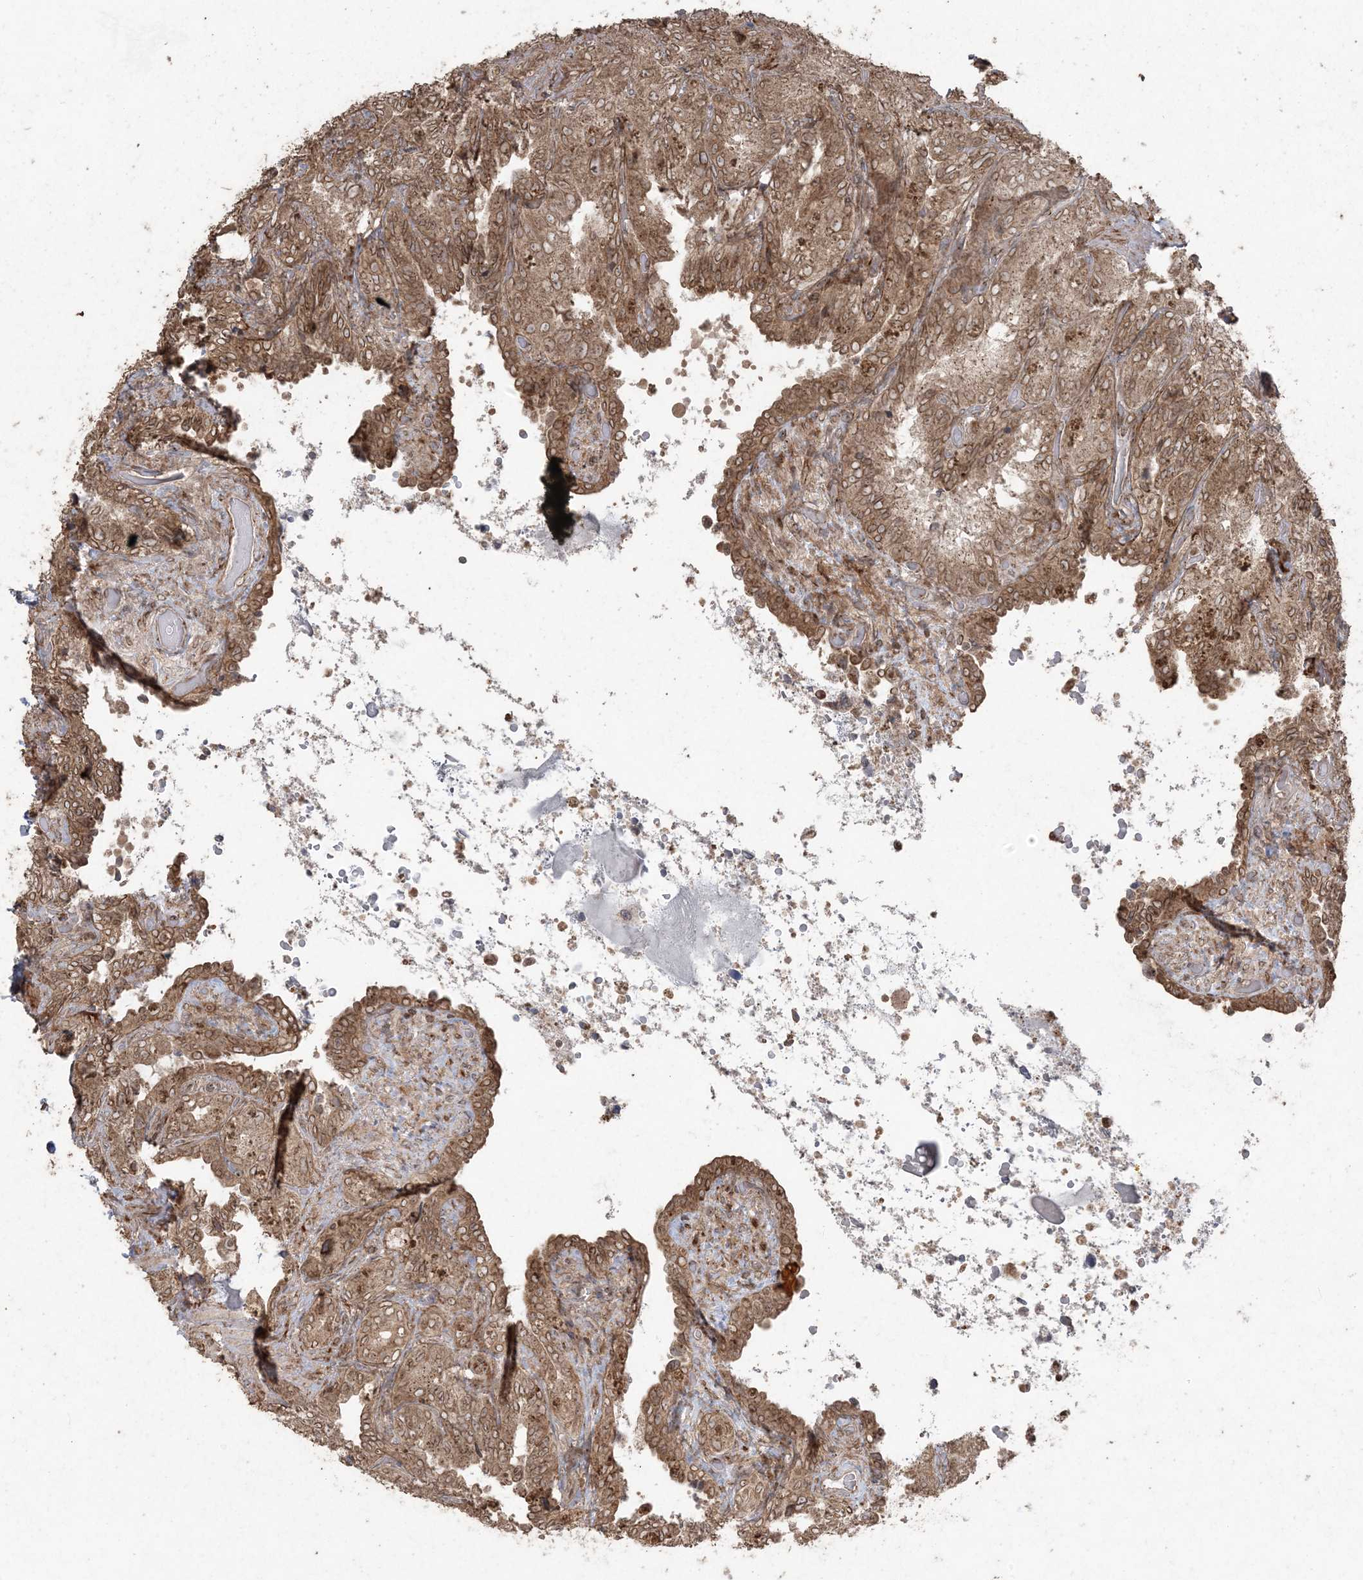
{"staining": {"intensity": "moderate", "quantity": ">75%", "location": "cytoplasmic/membranous,nuclear"}, "tissue": "seminal vesicle", "cell_type": "Glandular cells", "image_type": "normal", "snomed": [{"axis": "morphology", "description": "Normal tissue, NOS"}, {"axis": "topography", "description": "Seminal veicle"}, {"axis": "topography", "description": "Peripheral nerve tissue"}], "caption": "Protein analysis of unremarkable seminal vesicle demonstrates moderate cytoplasmic/membranous,nuclear expression in approximately >75% of glandular cells. The protein is stained brown, and the nuclei are stained in blue (DAB IHC with brightfield microscopy, high magnification).", "gene": "DDX19B", "patient": {"sex": "male", "age": 67}}